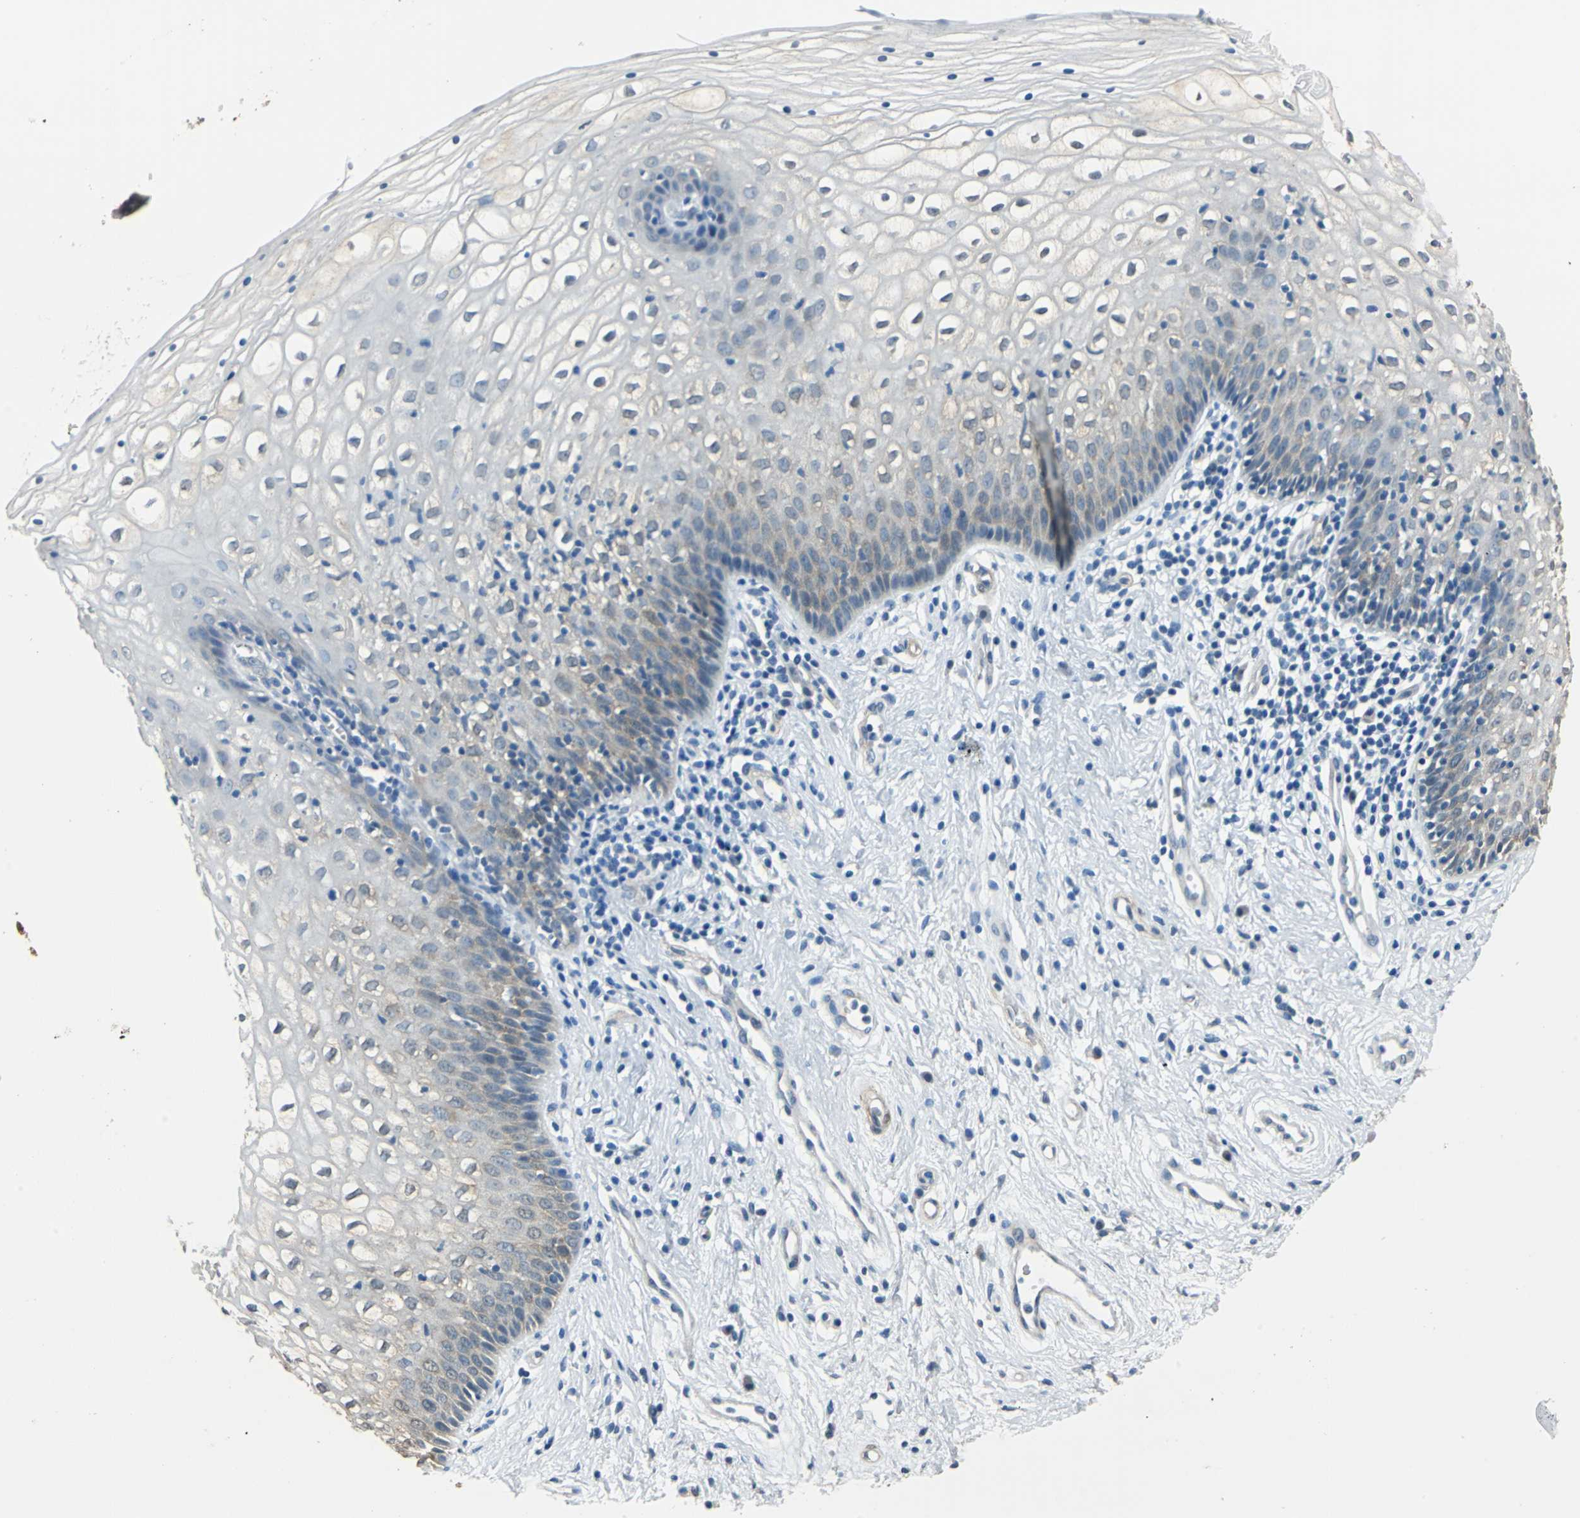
{"staining": {"intensity": "moderate", "quantity": "25%-75%", "location": "cytoplasmic/membranous"}, "tissue": "vagina", "cell_type": "Squamous epithelial cells", "image_type": "normal", "snomed": [{"axis": "morphology", "description": "Normal tissue, NOS"}, {"axis": "topography", "description": "Vagina"}], "caption": "This image reveals immunohistochemistry staining of normal vagina, with medium moderate cytoplasmic/membranous staining in approximately 25%-75% of squamous epithelial cells.", "gene": "FKBP4", "patient": {"sex": "female", "age": 34}}